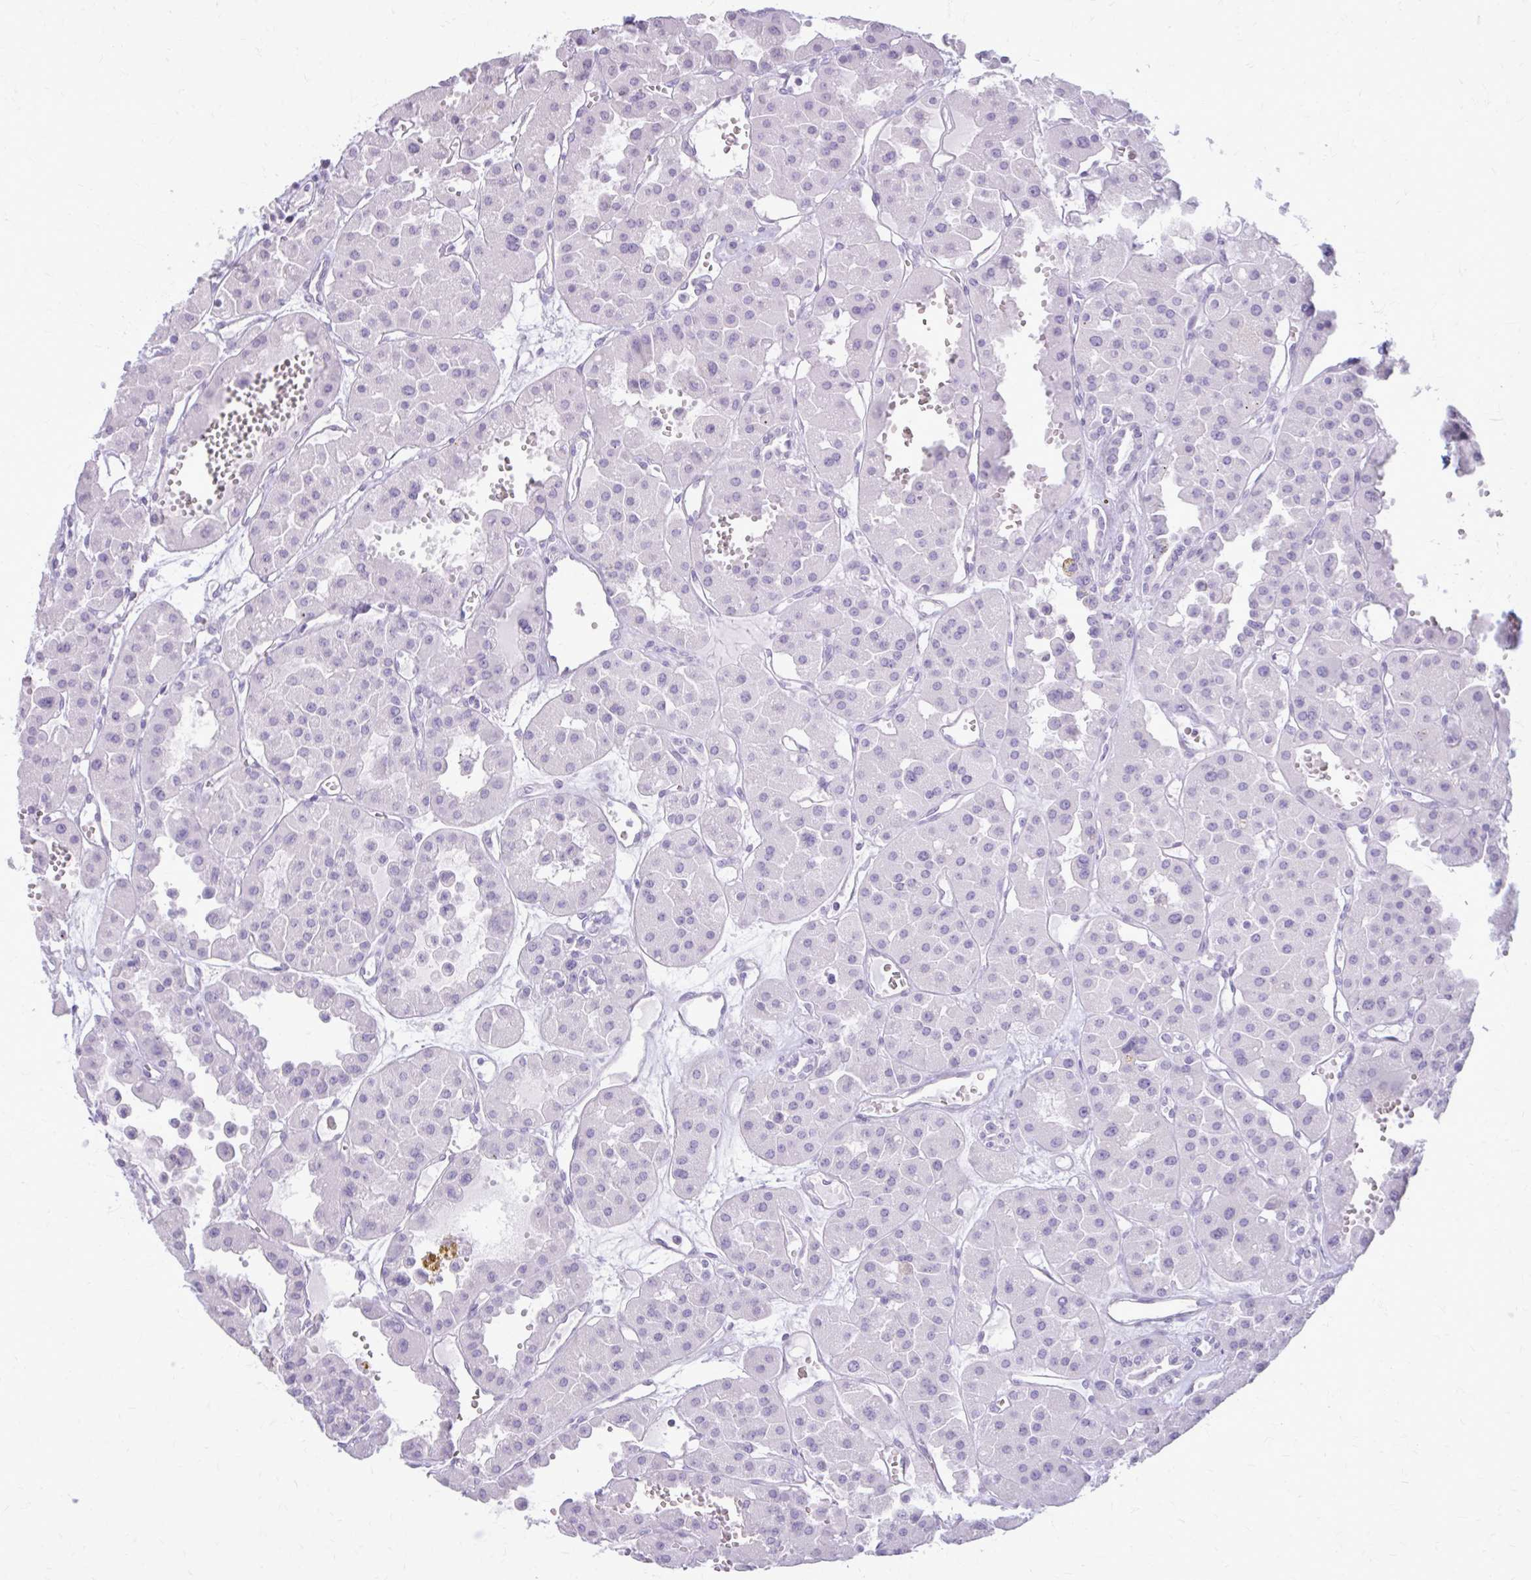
{"staining": {"intensity": "negative", "quantity": "none", "location": "none"}, "tissue": "renal cancer", "cell_type": "Tumor cells", "image_type": "cancer", "snomed": [{"axis": "morphology", "description": "Carcinoma, NOS"}, {"axis": "topography", "description": "Kidney"}], "caption": "This is an immunohistochemistry photomicrograph of renal cancer. There is no positivity in tumor cells.", "gene": "KRT5", "patient": {"sex": "female", "age": 75}}